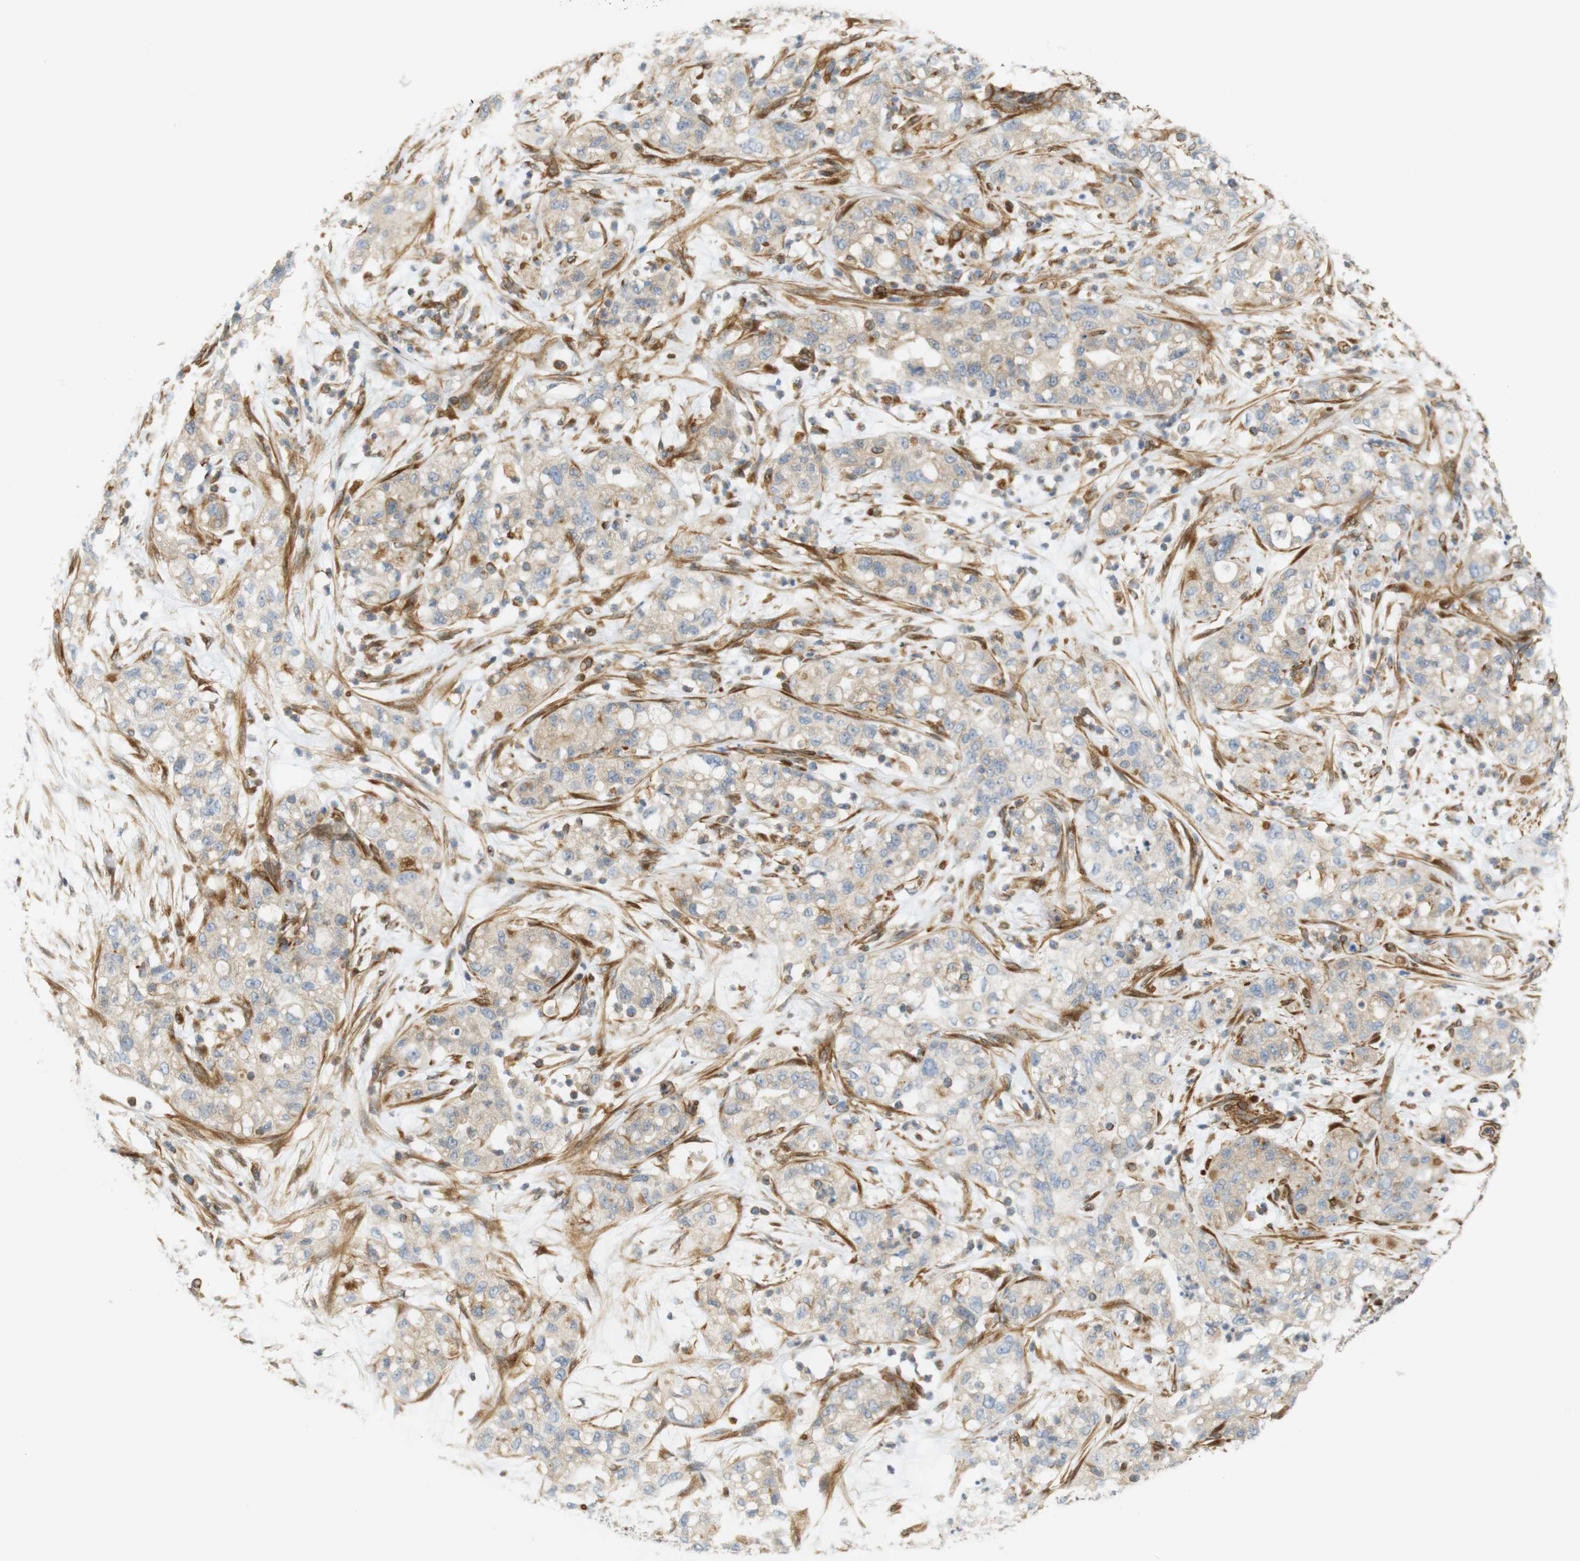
{"staining": {"intensity": "weak", "quantity": ">75%", "location": "cytoplasmic/membranous"}, "tissue": "pancreatic cancer", "cell_type": "Tumor cells", "image_type": "cancer", "snomed": [{"axis": "morphology", "description": "Adenocarcinoma, NOS"}, {"axis": "topography", "description": "Pancreas"}], "caption": "The photomicrograph displays staining of pancreatic cancer, revealing weak cytoplasmic/membranous protein staining (brown color) within tumor cells.", "gene": "CYTH3", "patient": {"sex": "female", "age": 78}}